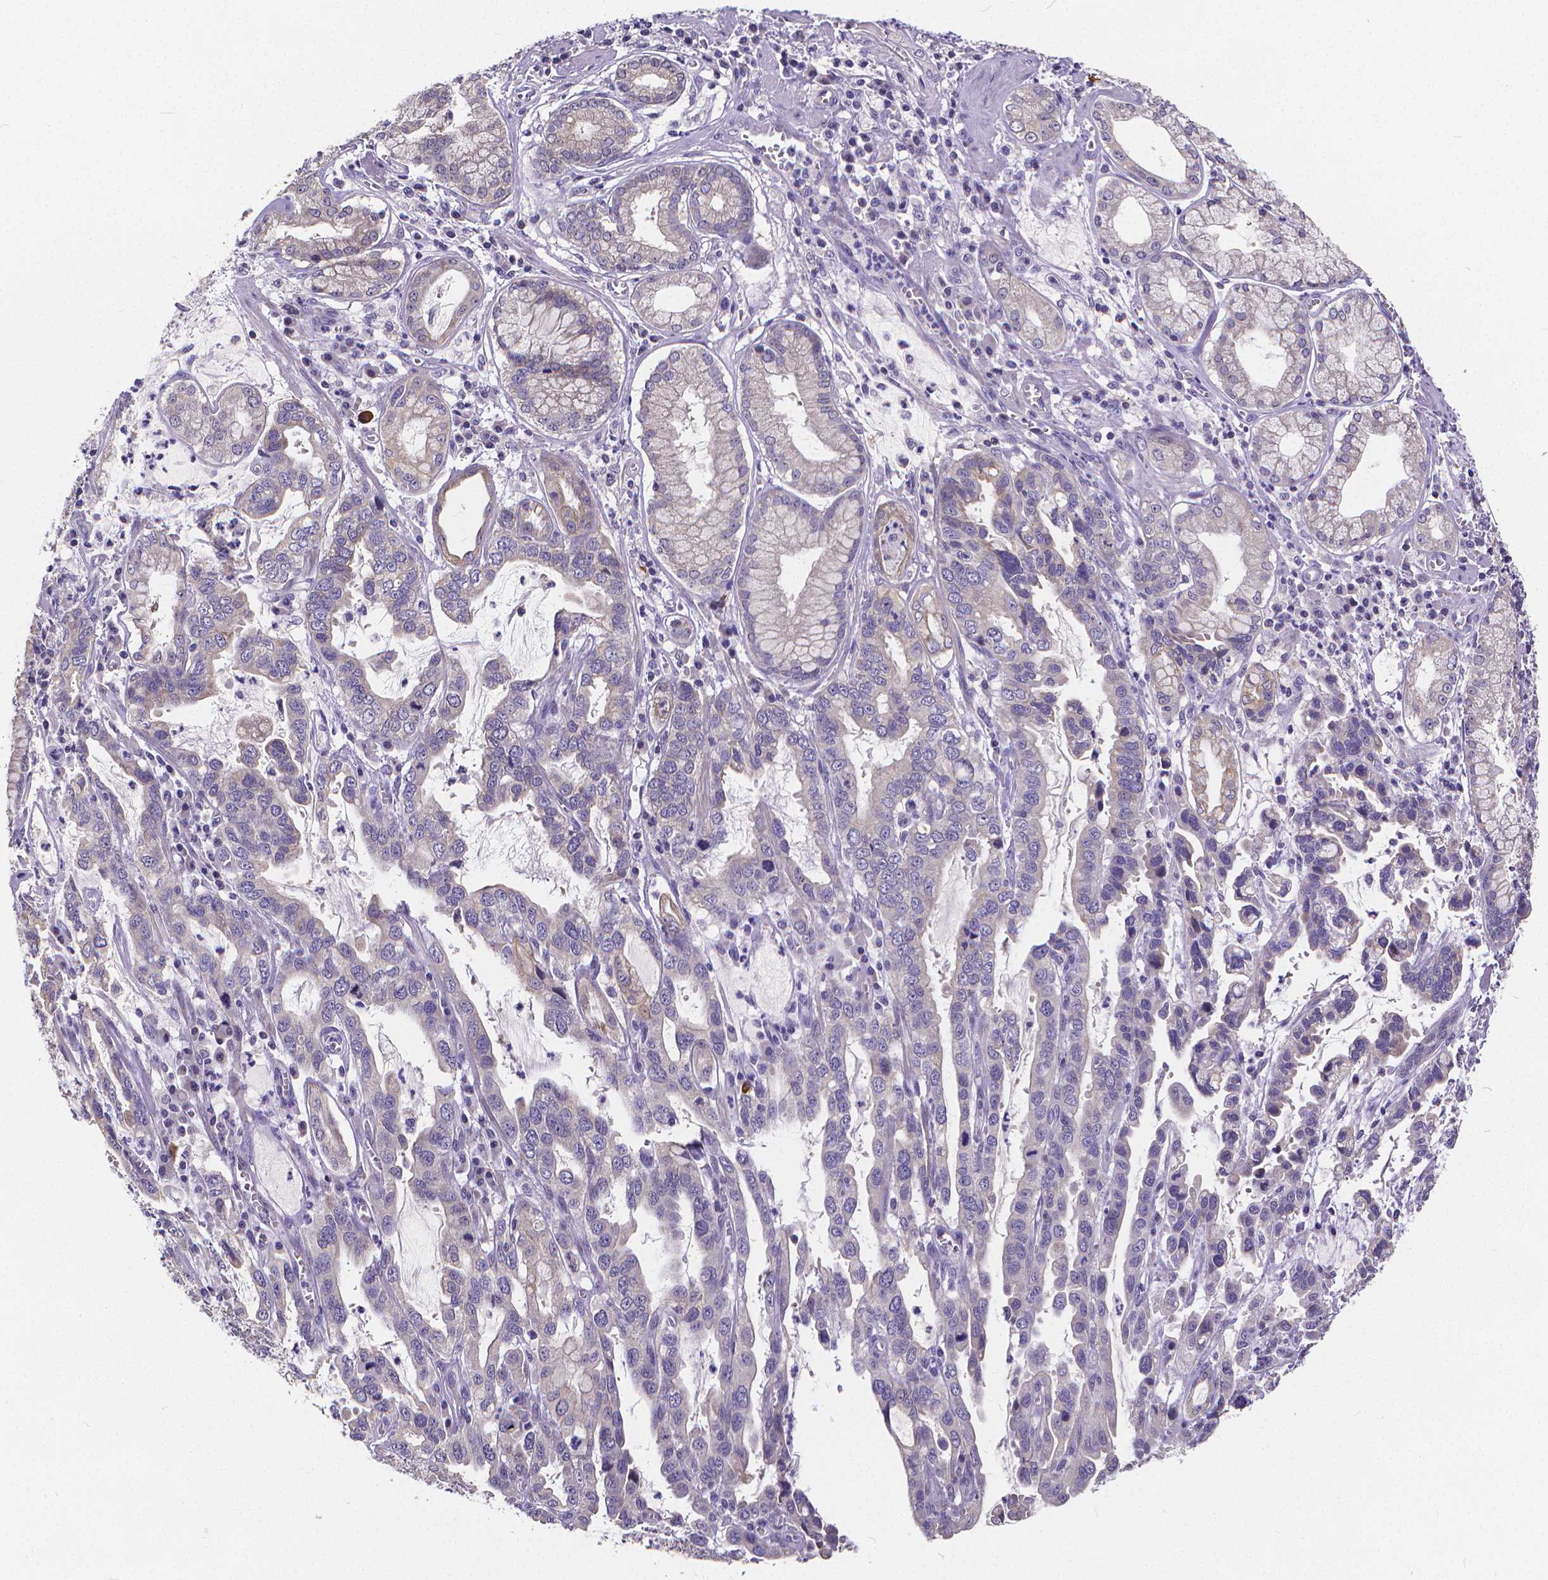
{"staining": {"intensity": "negative", "quantity": "none", "location": "none"}, "tissue": "stomach cancer", "cell_type": "Tumor cells", "image_type": "cancer", "snomed": [{"axis": "morphology", "description": "Adenocarcinoma, NOS"}, {"axis": "topography", "description": "Stomach, lower"}], "caption": "The photomicrograph displays no significant positivity in tumor cells of stomach cancer. (DAB (3,3'-diaminobenzidine) immunohistochemistry with hematoxylin counter stain).", "gene": "GLRB", "patient": {"sex": "female", "age": 76}}